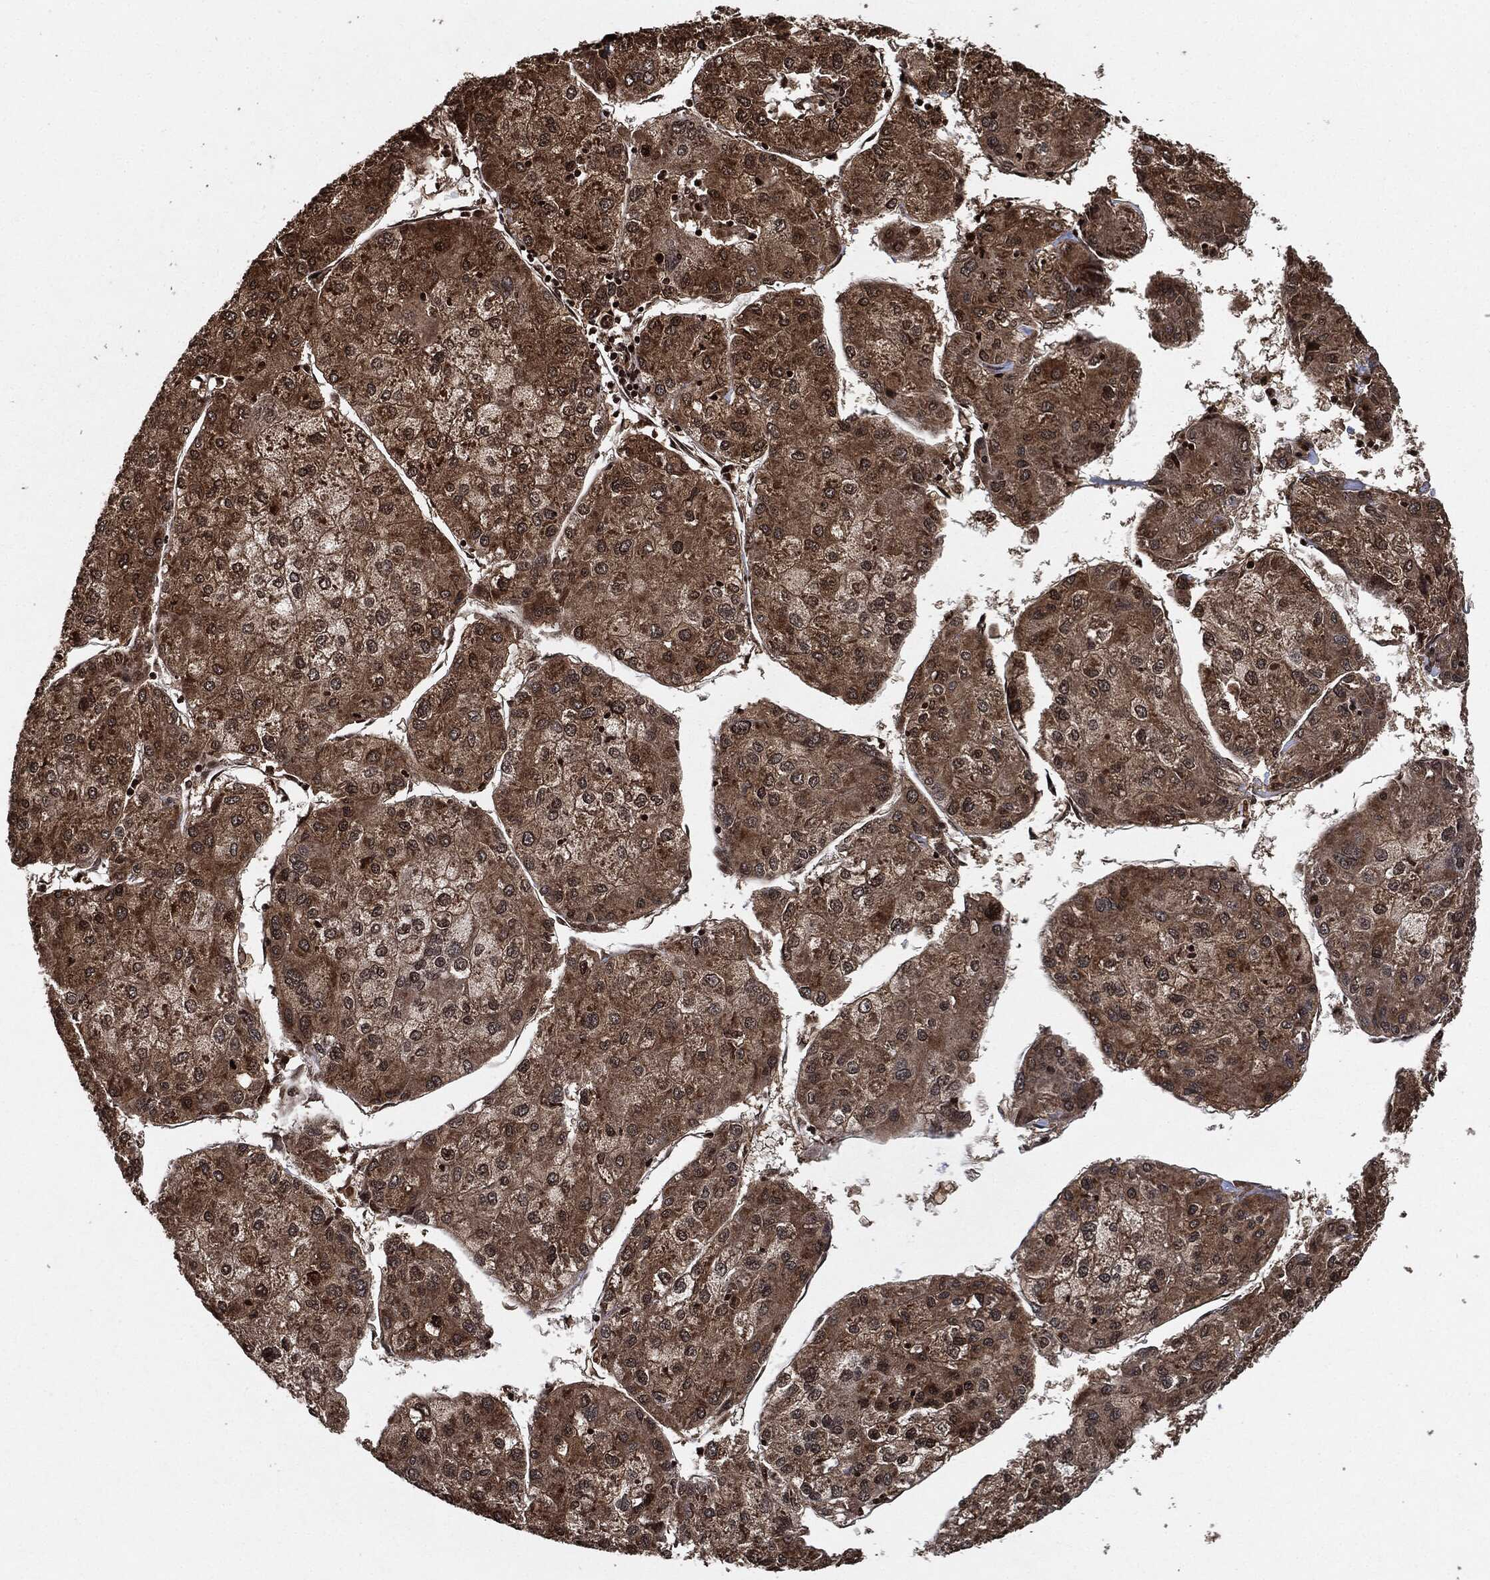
{"staining": {"intensity": "moderate", "quantity": ">75%", "location": "cytoplasmic/membranous"}, "tissue": "liver cancer", "cell_type": "Tumor cells", "image_type": "cancer", "snomed": [{"axis": "morphology", "description": "Carcinoma, Hepatocellular, NOS"}, {"axis": "topography", "description": "Liver"}], "caption": "Immunohistochemistry histopathology image of human liver cancer stained for a protein (brown), which demonstrates medium levels of moderate cytoplasmic/membranous expression in approximately >75% of tumor cells.", "gene": "PDK1", "patient": {"sex": "male", "age": 43}}